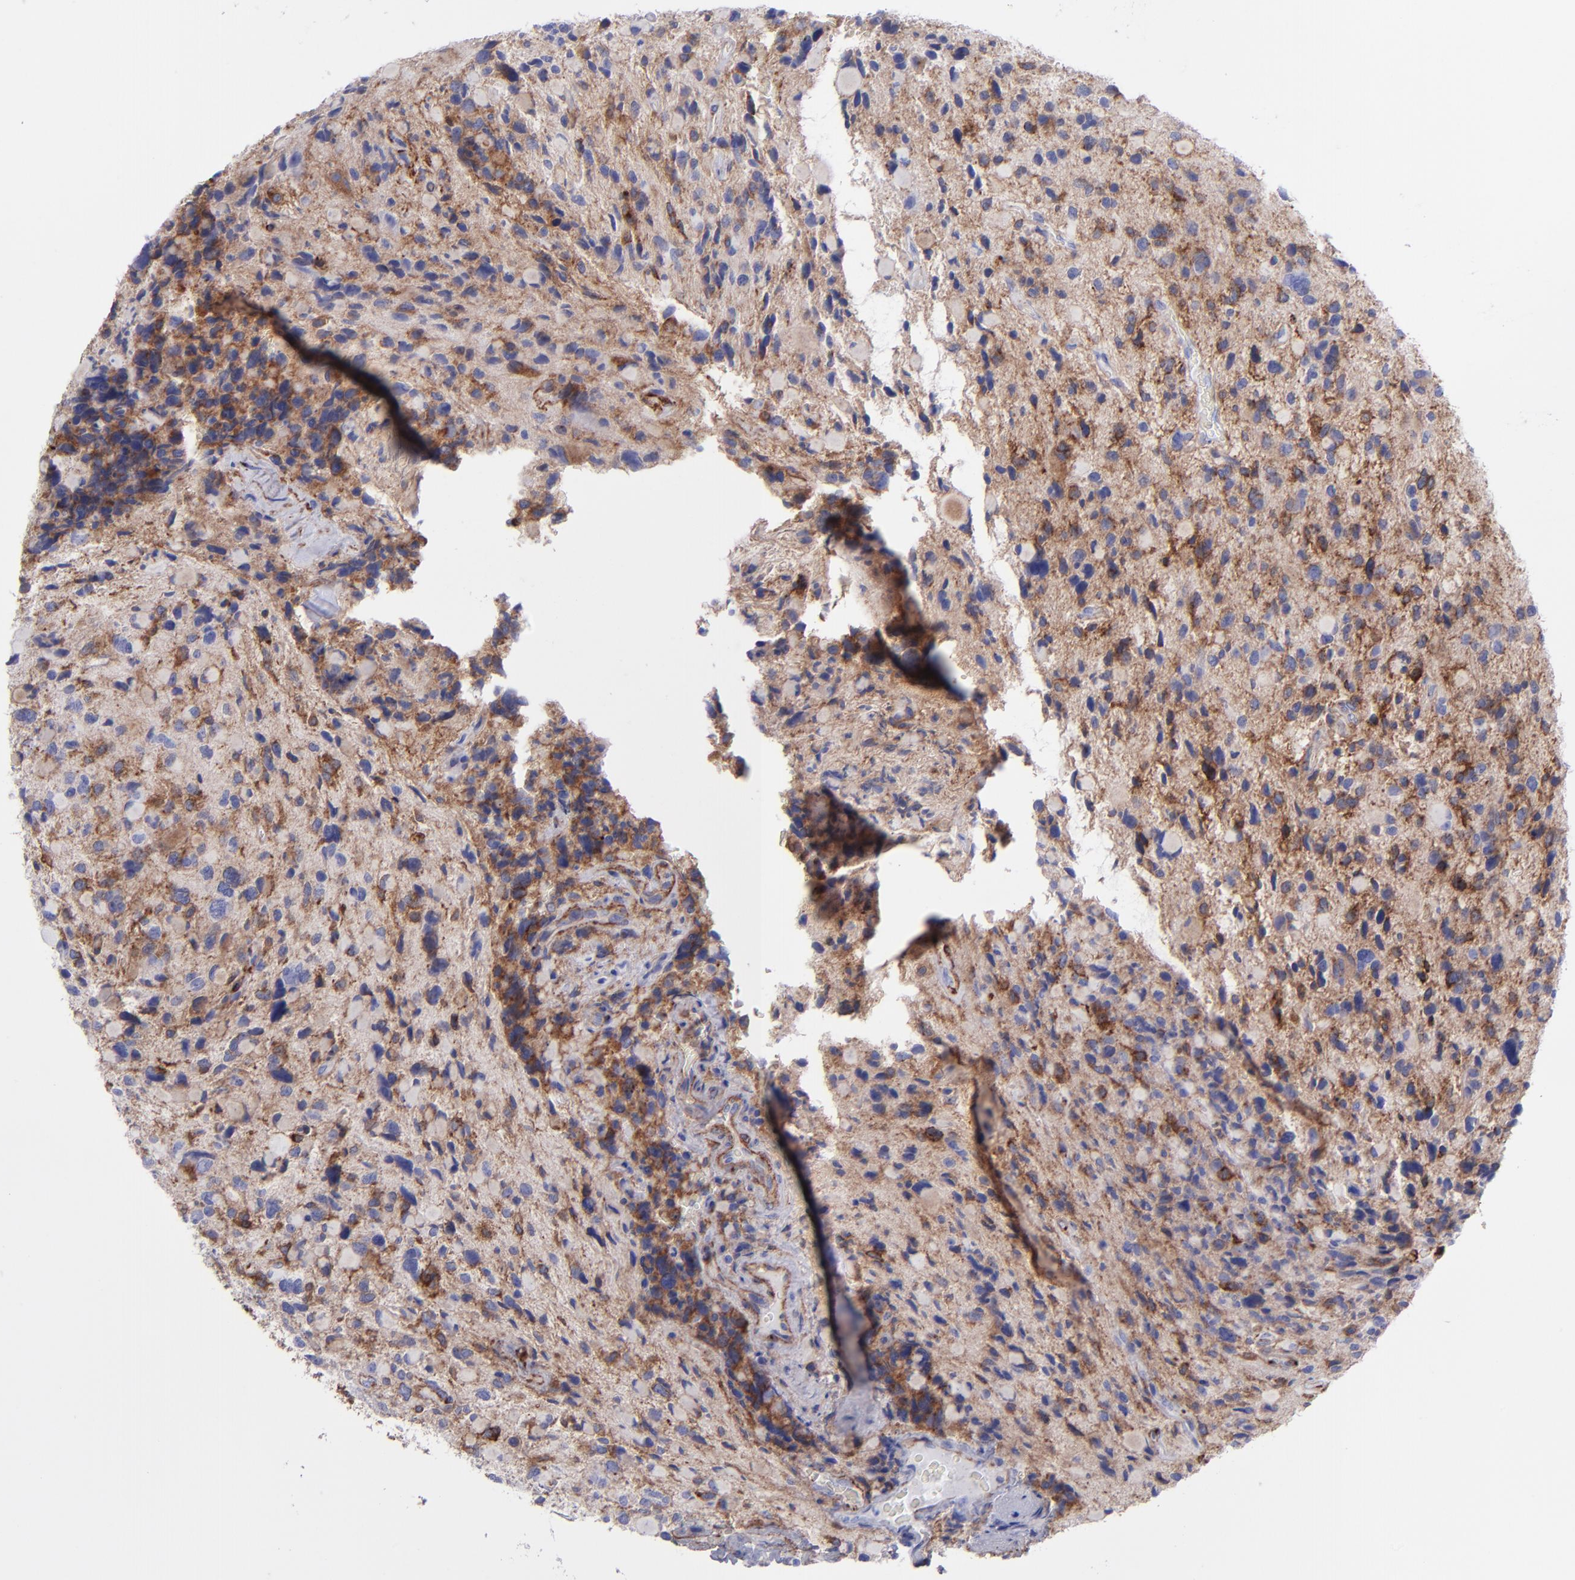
{"staining": {"intensity": "moderate", "quantity": "<25%", "location": "cytoplasmic/membranous"}, "tissue": "glioma", "cell_type": "Tumor cells", "image_type": "cancer", "snomed": [{"axis": "morphology", "description": "Glioma, malignant, High grade"}, {"axis": "topography", "description": "Brain"}], "caption": "IHC of glioma demonstrates low levels of moderate cytoplasmic/membranous staining in approximately <25% of tumor cells.", "gene": "ITGAV", "patient": {"sex": "female", "age": 37}}